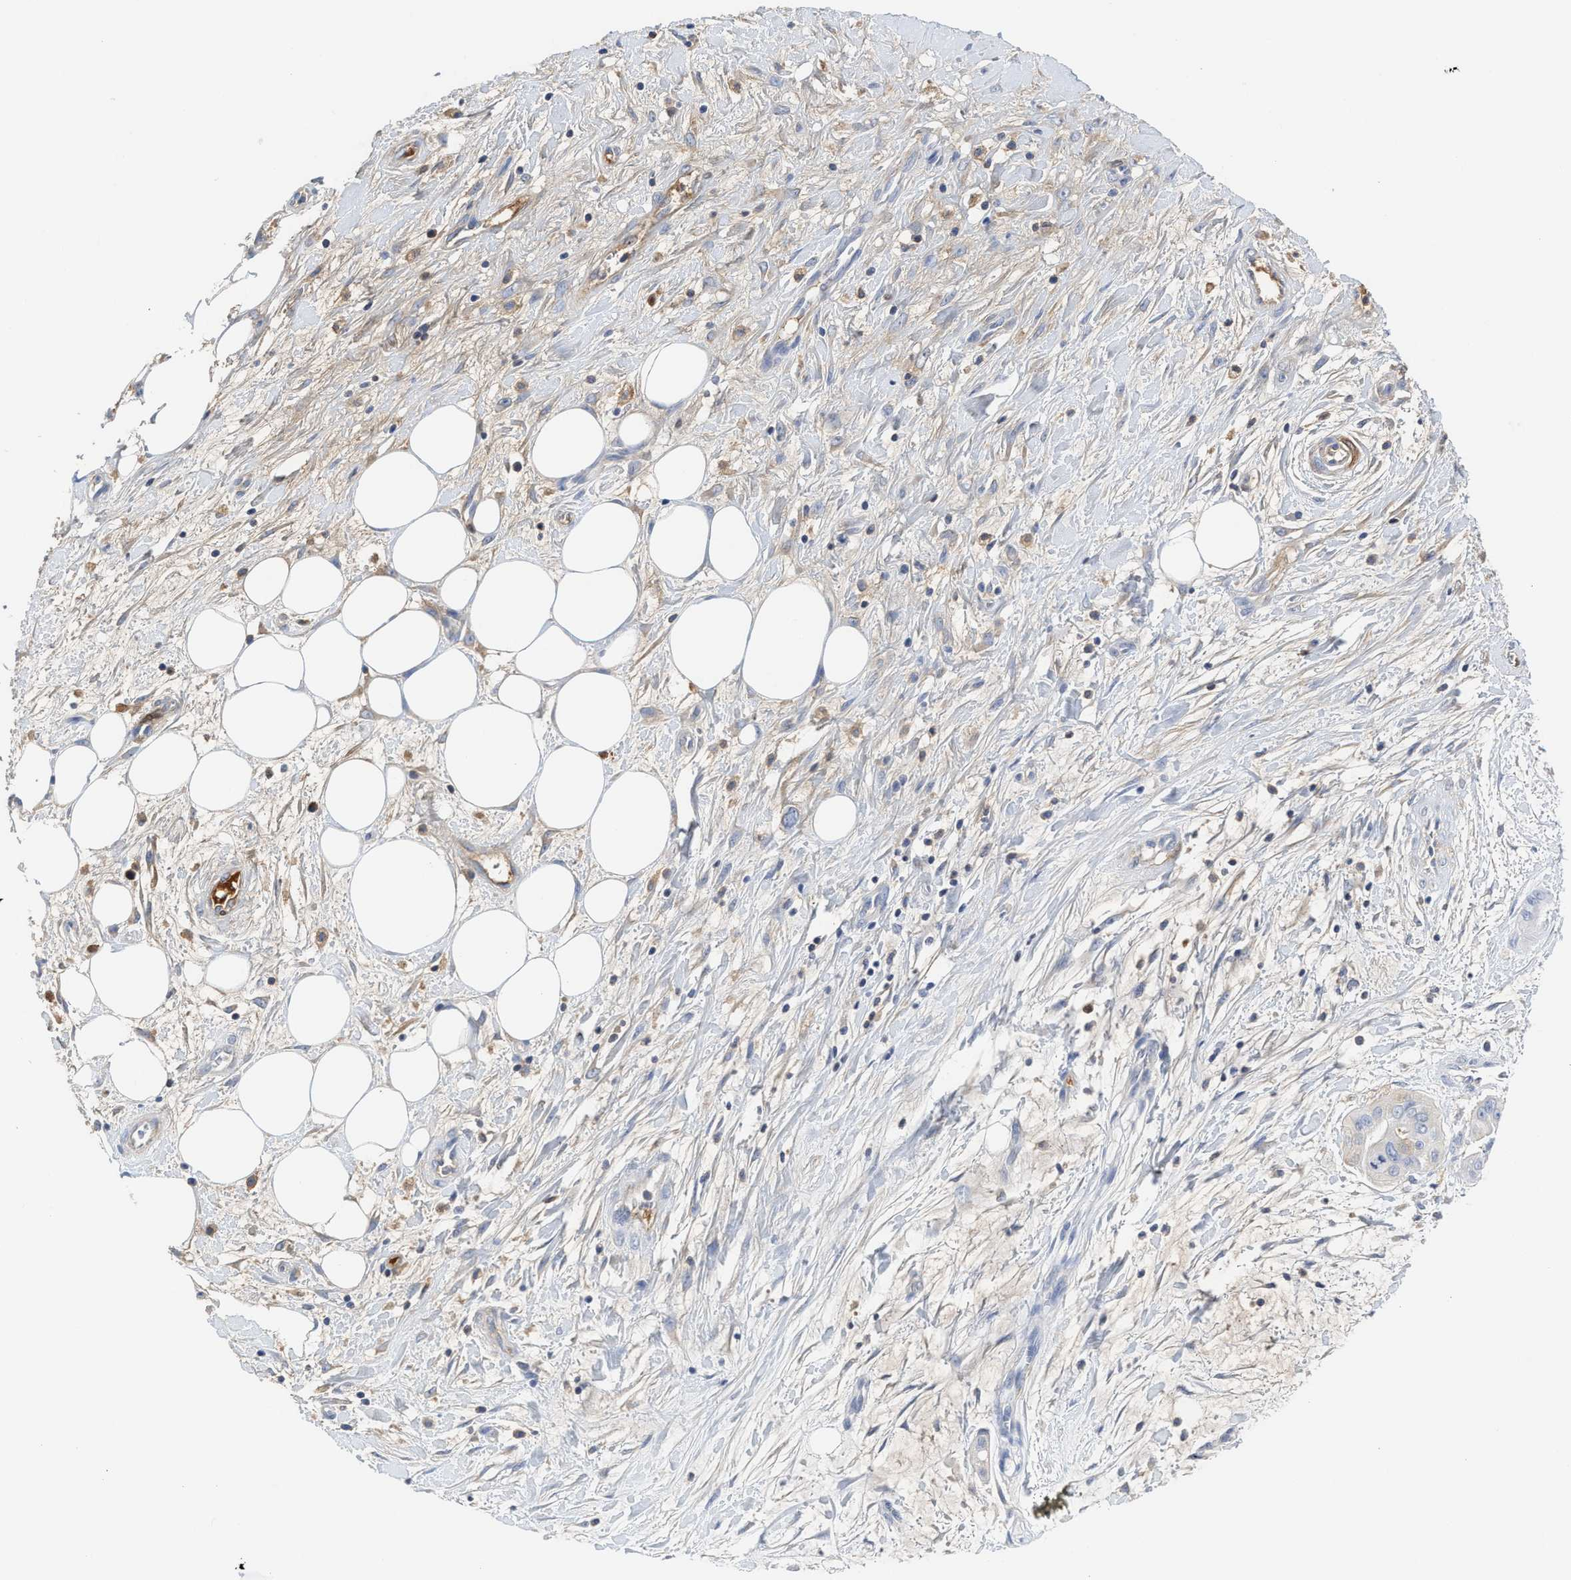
{"staining": {"intensity": "negative", "quantity": "none", "location": "none"}, "tissue": "pancreatic cancer", "cell_type": "Tumor cells", "image_type": "cancer", "snomed": [{"axis": "morphology", "description": "Adenocarcinoma, NOS"}, {"axis": "topography", "description": "Pancreas"}], "caption": "High magnification brightfield microscopy of pancreatic cancer (adenocarcinoma) stained with DAB (3,3'-diaminobenzidine) (brown) and counterstained with hematoxylin (blue): tumor cells show no significant expression.", "gene": "C2", "patient": {"sex": "female", "age": 75}}